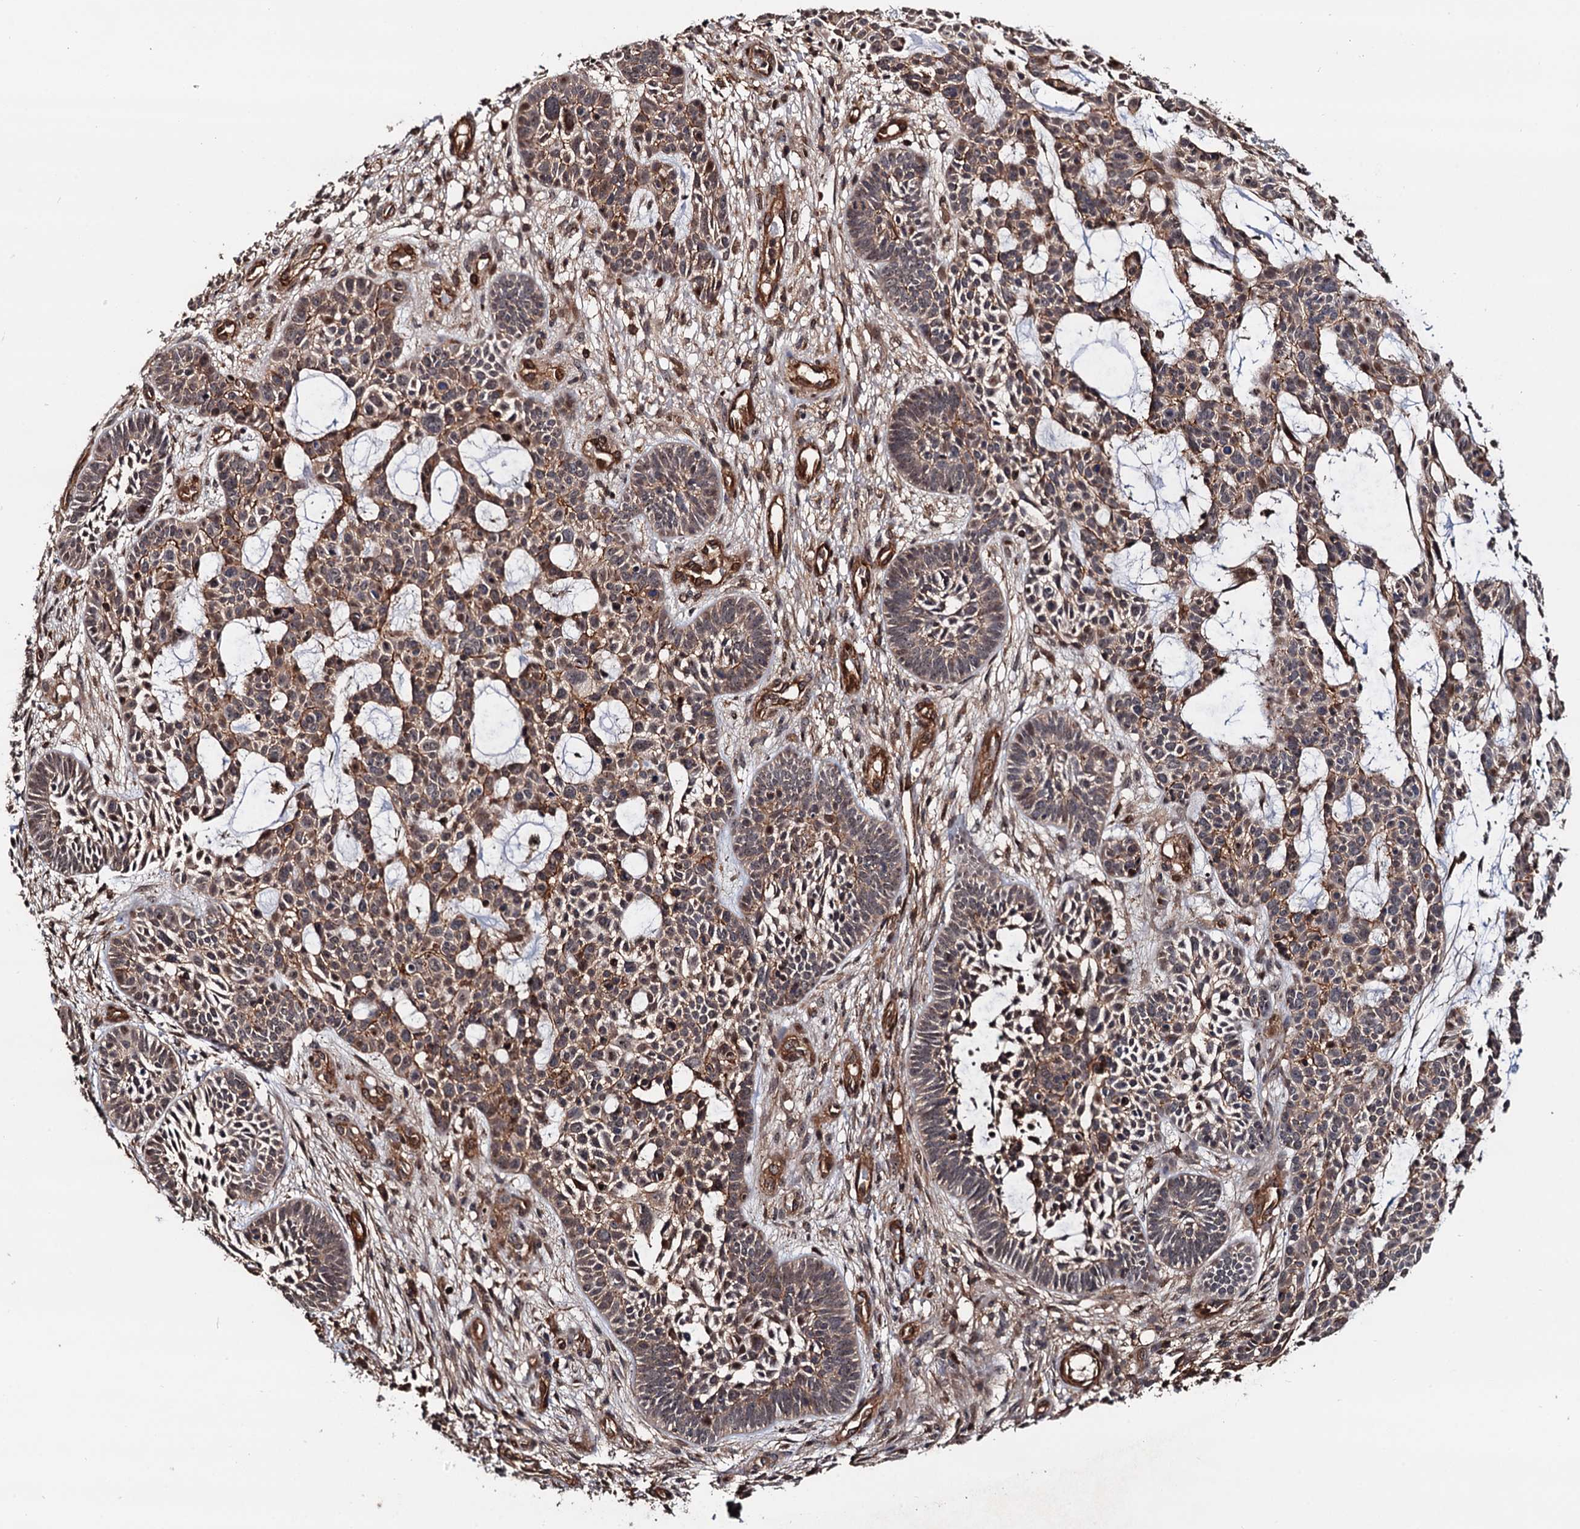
{"staining": {"intensity": "moderate", "quantity": ">75%", "location": "cytoplasmic/membranous"}, "tissue": "skin cancer", "cell_type": "Tumor cells", "image_type": "cancer", "snomed": [{"axis": "morphology", "description": "Basal cell carcinoma"}, {"axis": "topography", "description": "Skin"}], "caption": "Immunohistochemistry (IHC) micrograph of neoplastic tissue: human skin basal cell carcinoma stained using immunohistochemistry reveals medium levels of moderate protein expression localized specifically in the cytoplasmic/membranous of tumor cells, appearing as a cytoplasmic/membranous brown color.", "gene": "BORA", "patient": {"sex": "male", "age": 89}}